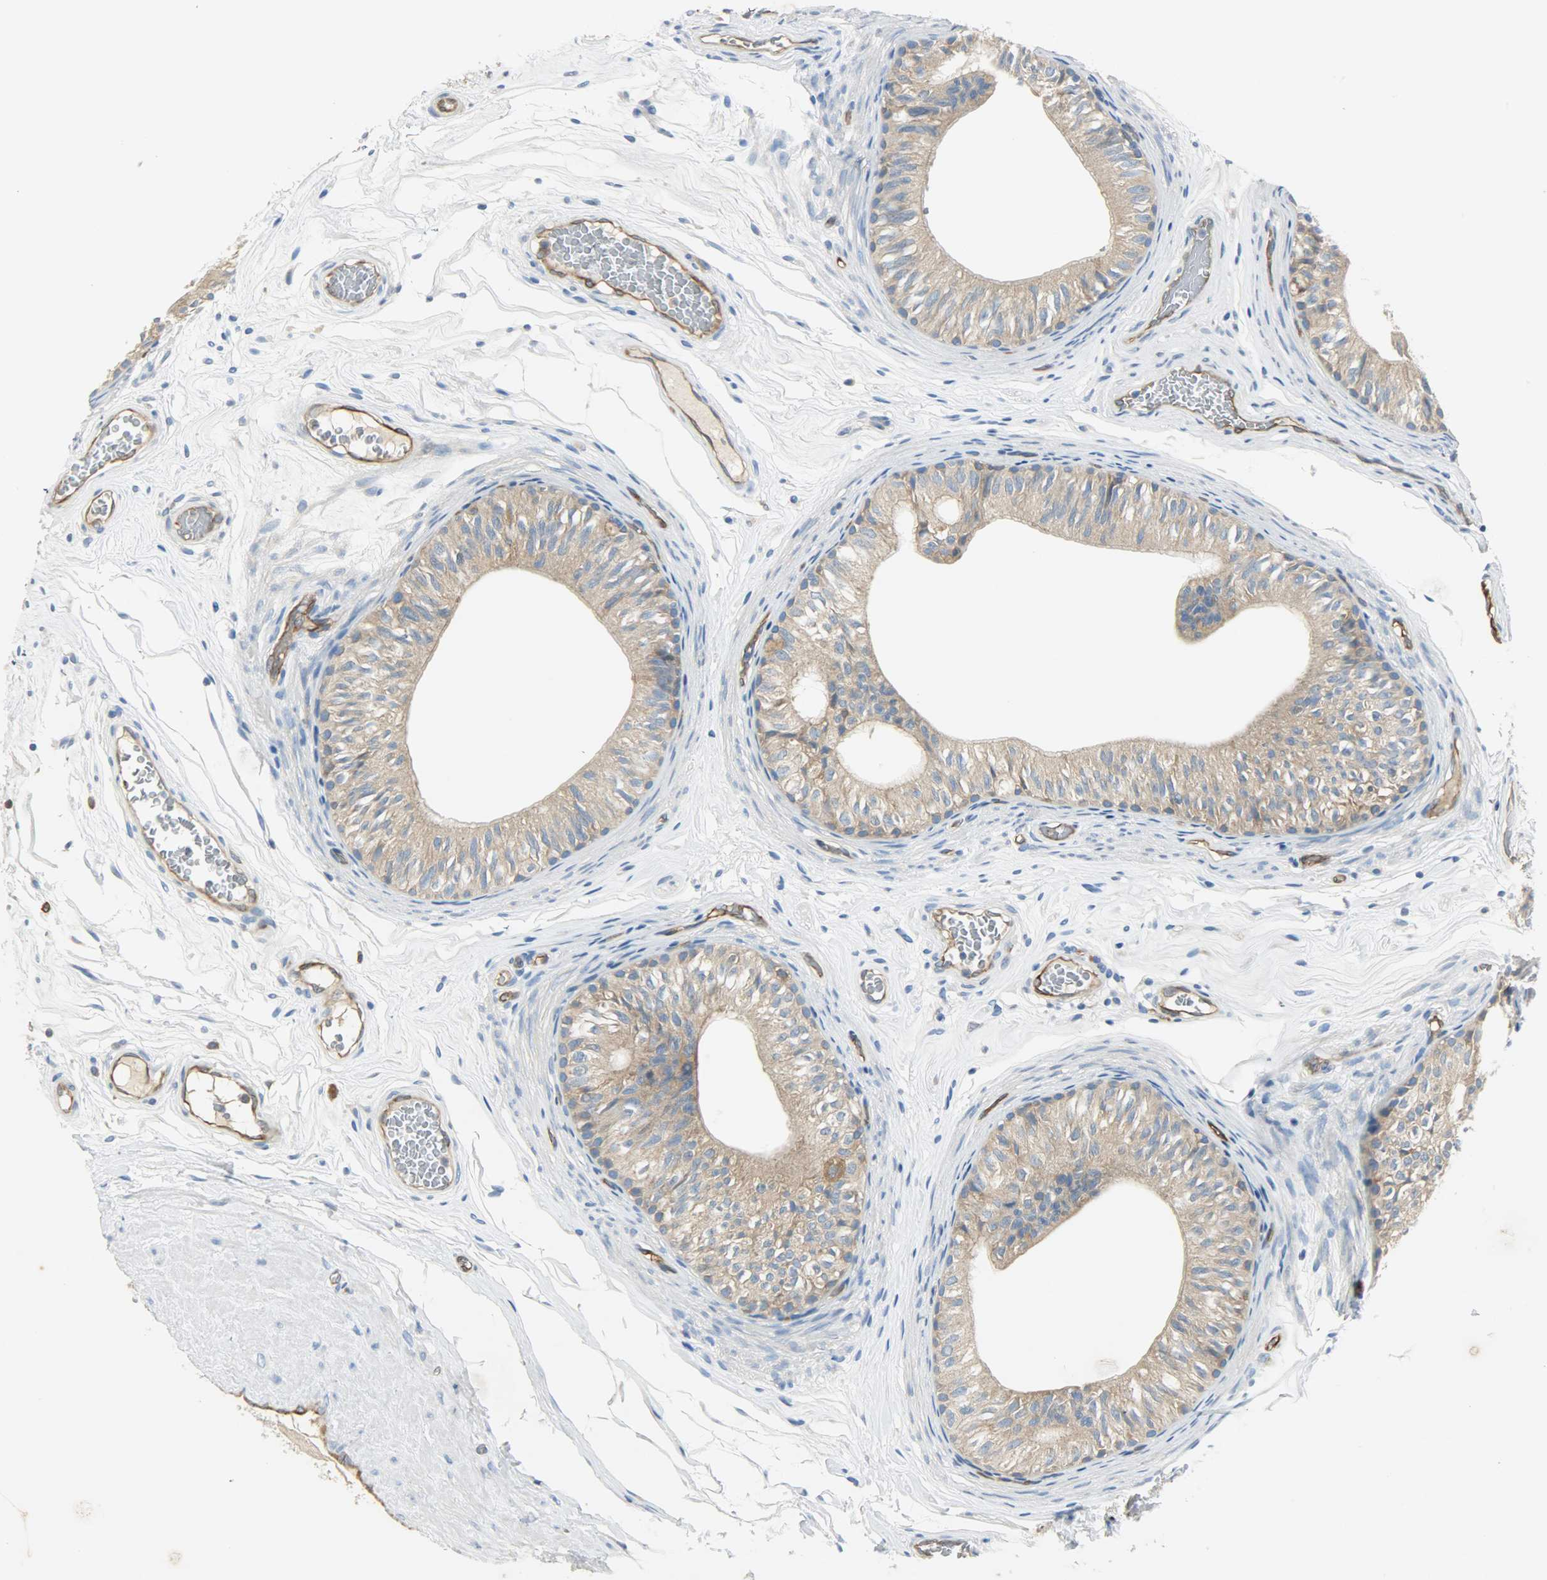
{"staining": {"intensity": "moderate", "quantity": ">75%", "location": "cytoplasmic/membranous"}, "tissue": "epididymis", "cell_type": "Glandular cells", "image_type": "normal", "snomed": [{"axis": "morphology", "description": "Normal tissue, NOS"}, {"axis": "topography", "description": "Testis"}, {"axis": "topography", "description": "Epididymis"}], "caption": "High-power microscopy captured an immunohistochemistry (IHC) image of unremarkable epididymis, revealing moderate cytoplasmic/membranous staining in approximately >75% of glandular cells. (DAB (3,3'-diaminobenzidine) = brown stain, brightfield microscopy at high magnification).", "gene": "WARS1", "patient": {"sex": "male", "age": 36}}